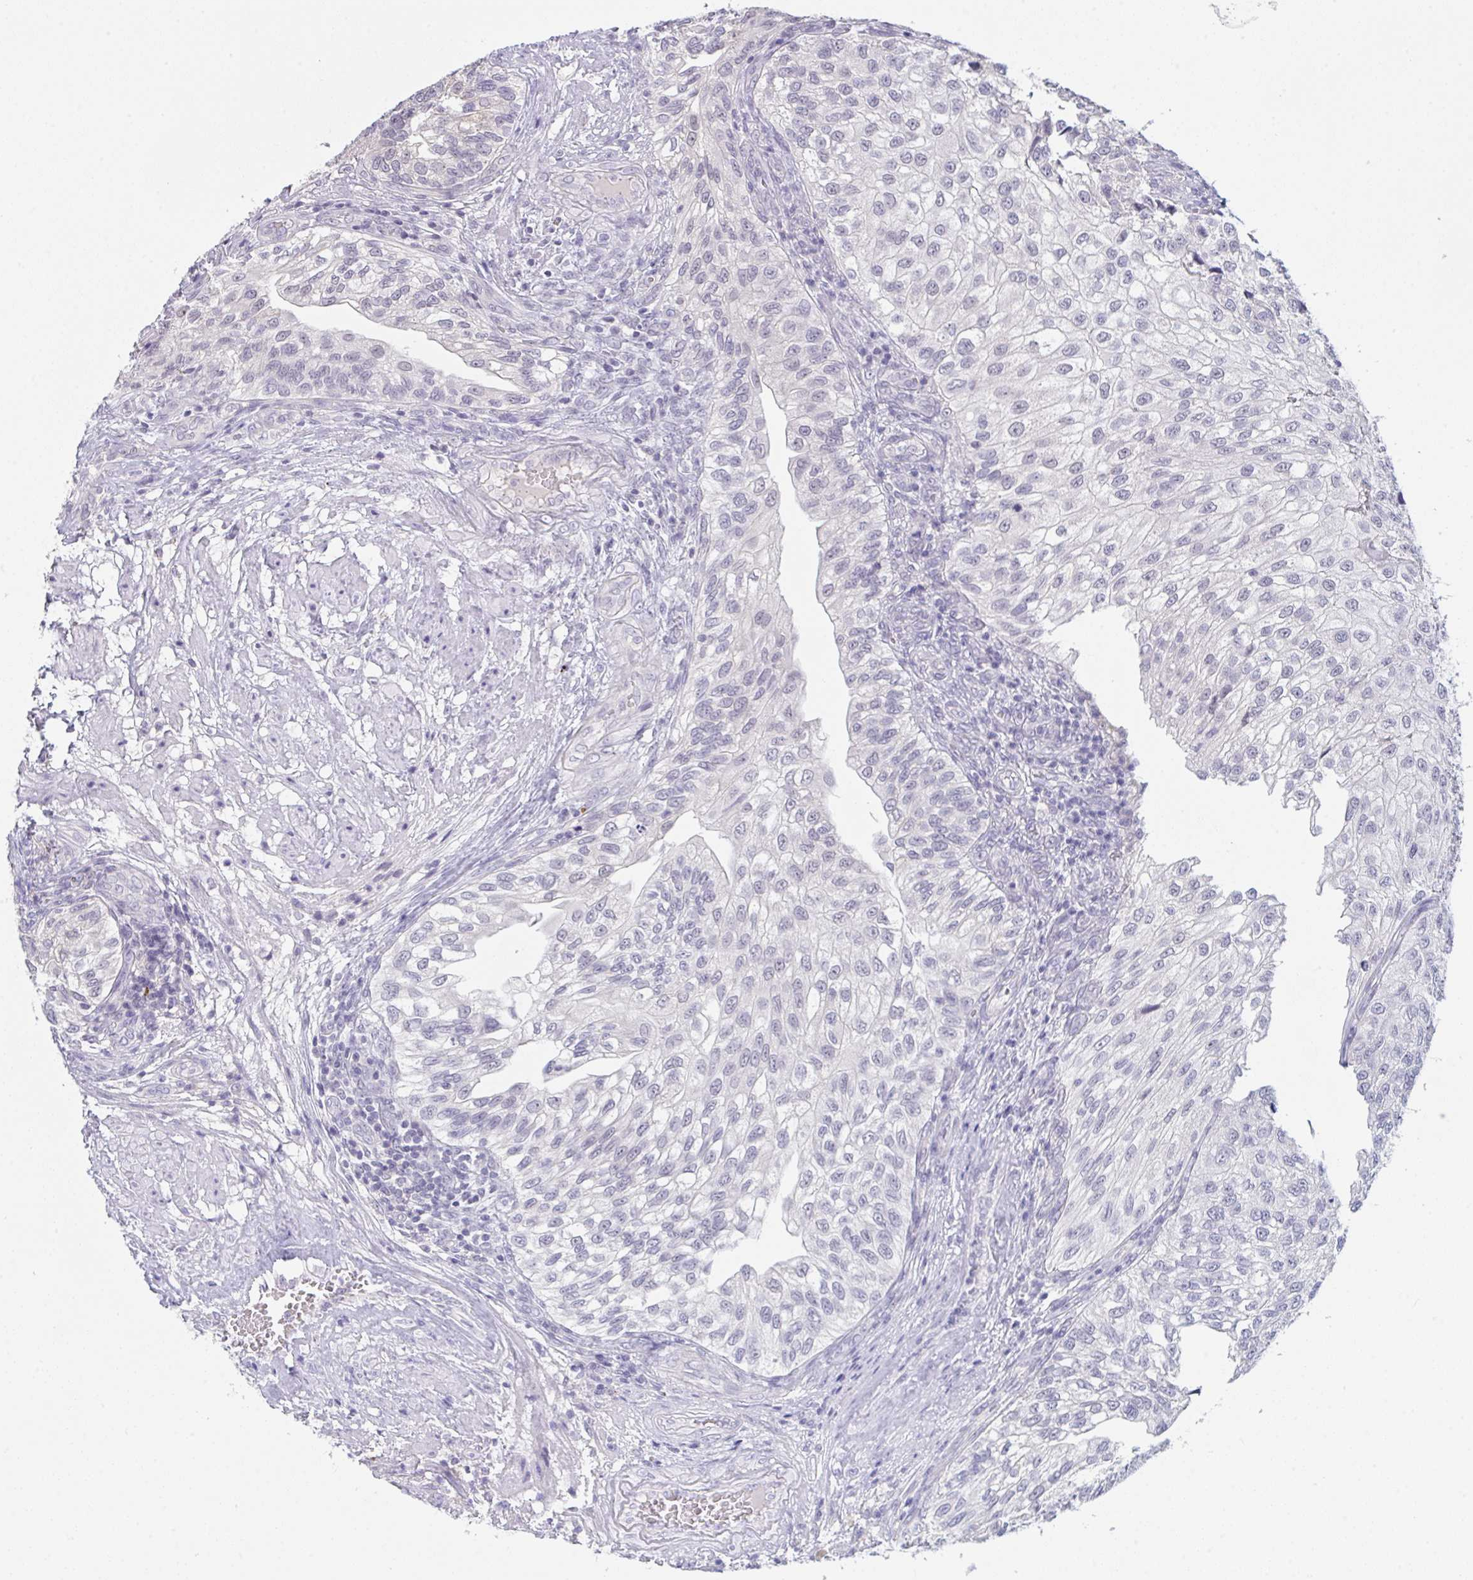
{"staining": {"intensity": "negative", "quantity": "none", "location": "none"}, "tissue": "urothelial cancer", "cell_type": "Tumor cells", "image_type": "cancer", "snomed": [{"axis": "morphology", "description": "Urothelial carcinoma, NOS"}, {"axis": "topography", "description": "Urinary bladder"}], "caption": "This histopathology image is of transitional cell carcinoma stained with immunohistochemistry to label a protein in brown with the nuclei are counter-stained blue. There is no staining in tumor cells.", "gene": "ZNF784", "patient": {"sex": "male", "age": 87}}